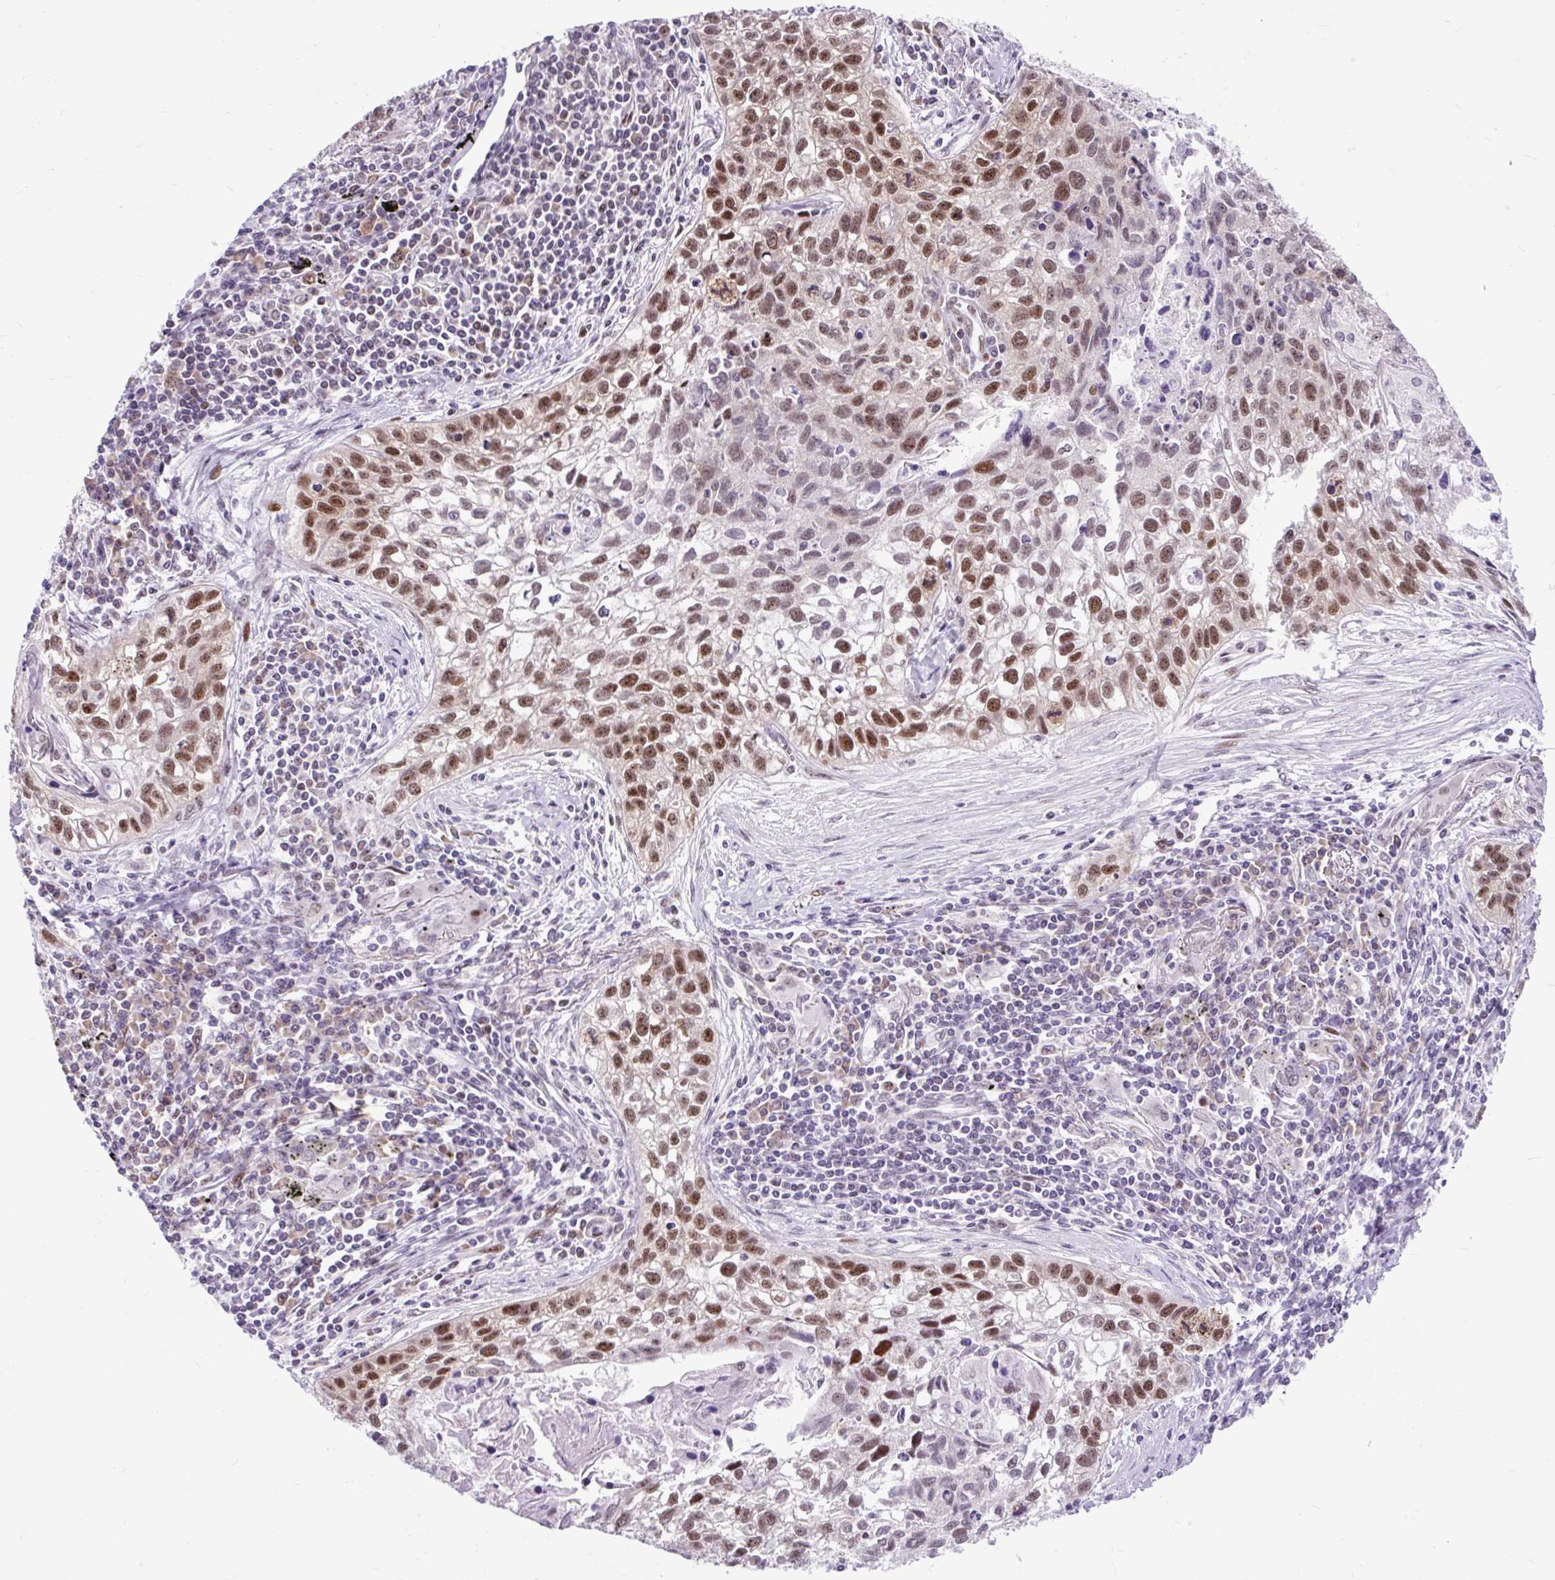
{"staining": {"intensity": "moderate", "quantity": ">75%", "location": "nuclear"}, "tissue": "lung cancer", "cell_type": "Tumor cells", "image_type": "cancer", "snomed": [{"axis": "morphology", "description": "Squamous cell carcinoma, NOS"}, {"axis": "topography", "description": "Lung"}], "caption": "Protein analysis of lung cancer (squamous cell carcinoma) tissue displays moderate nuclear positivity in approximately >75% of tumor cells.", "gene": "CLK2", "patient": {"sex": "male", "age": 74}}